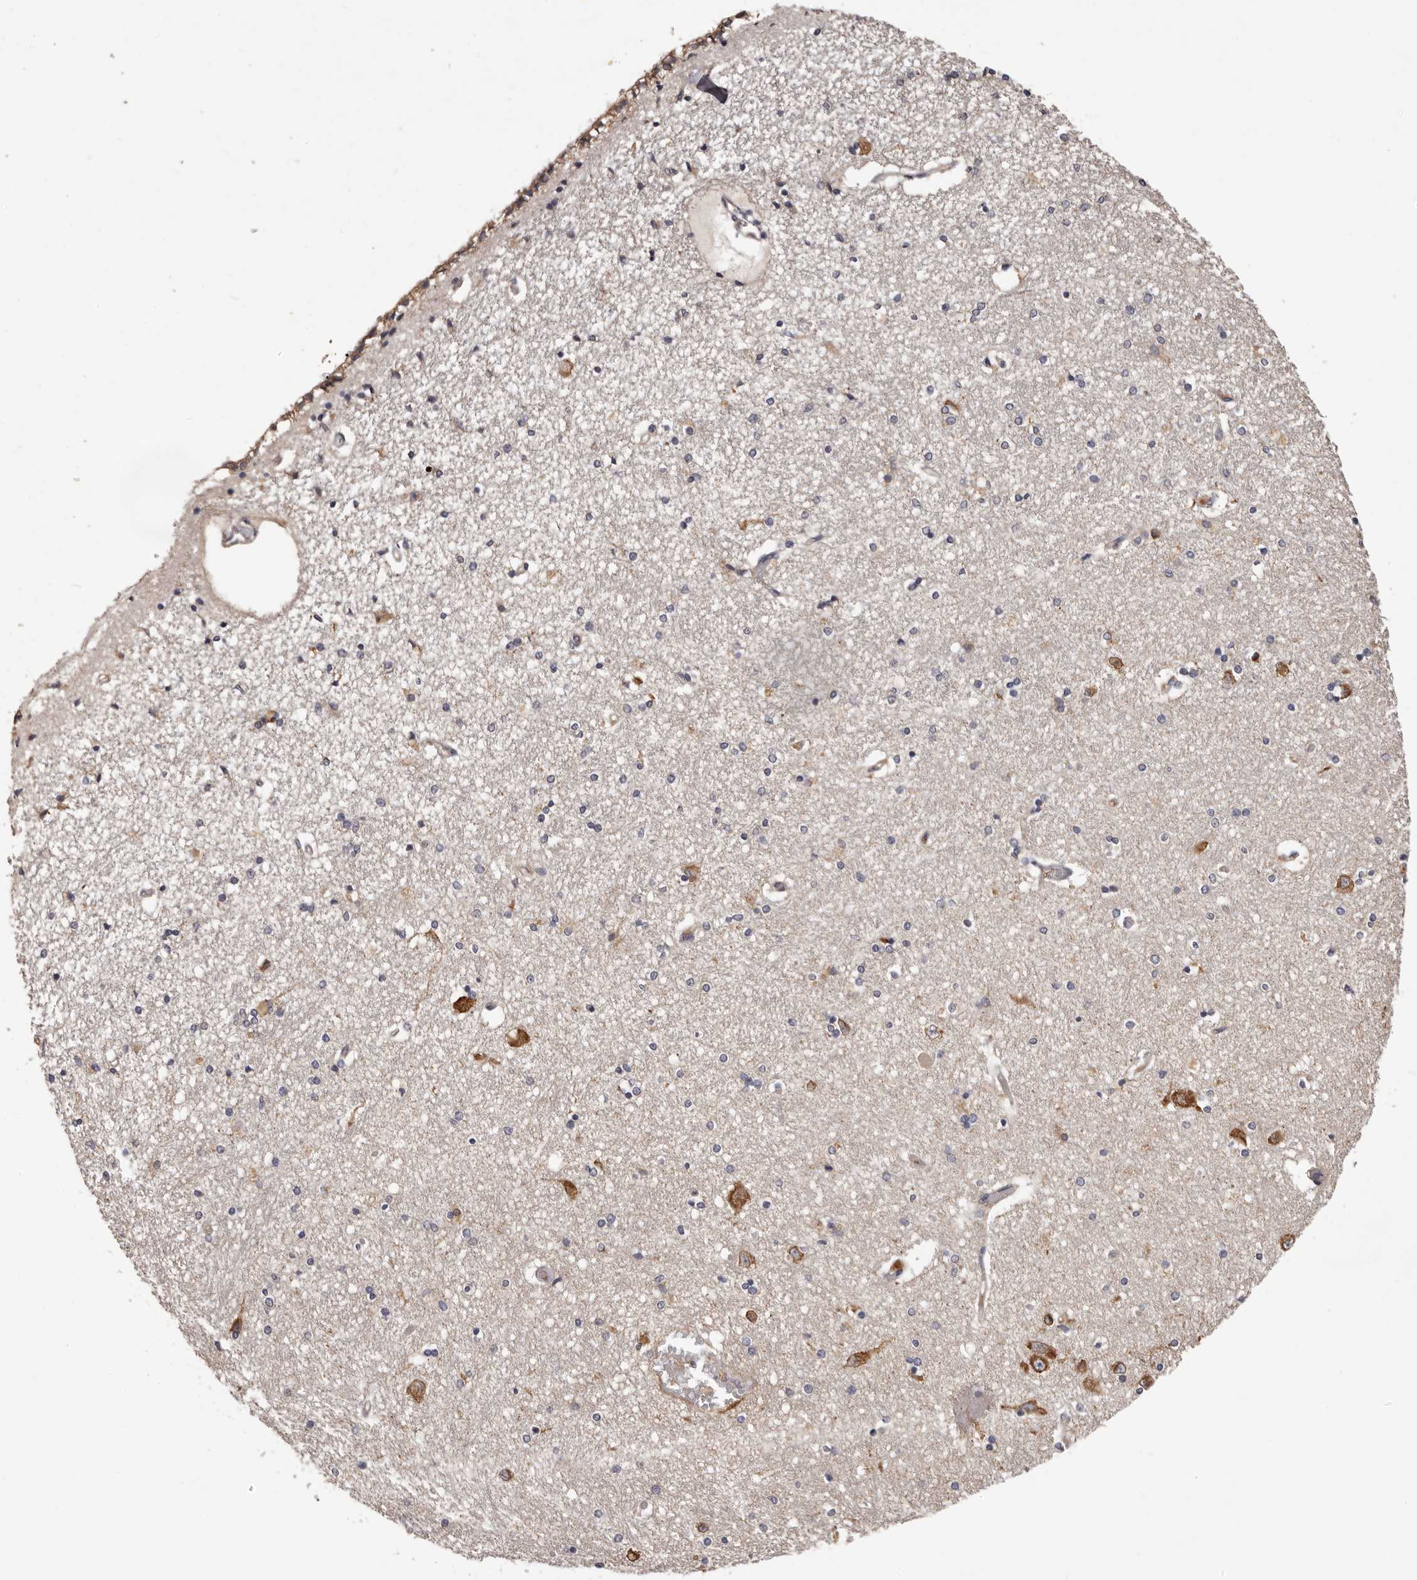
{"staining": {"intensity": "moderate", "quantity": "<25%", "location": "cytoplasmic/membranous"}, "tissue": "hippocampus", "cell_type": "Glial cells", "image_type": "normal", "snomed": [{"axis": "morphology", "description": "Normal tissue, NOS"}, {"axis": "topography", "description": "Hippocampus"}], "caption": "Moderate cytoplasmic/membranous protein expression is identified in approximately <25% of glial cells in hippocampus. (brown staining indicates protein expression, while blue staining denotes nuclei).", "gene": "ETNK1", "patient": {"sex": "female", "age": 54}}